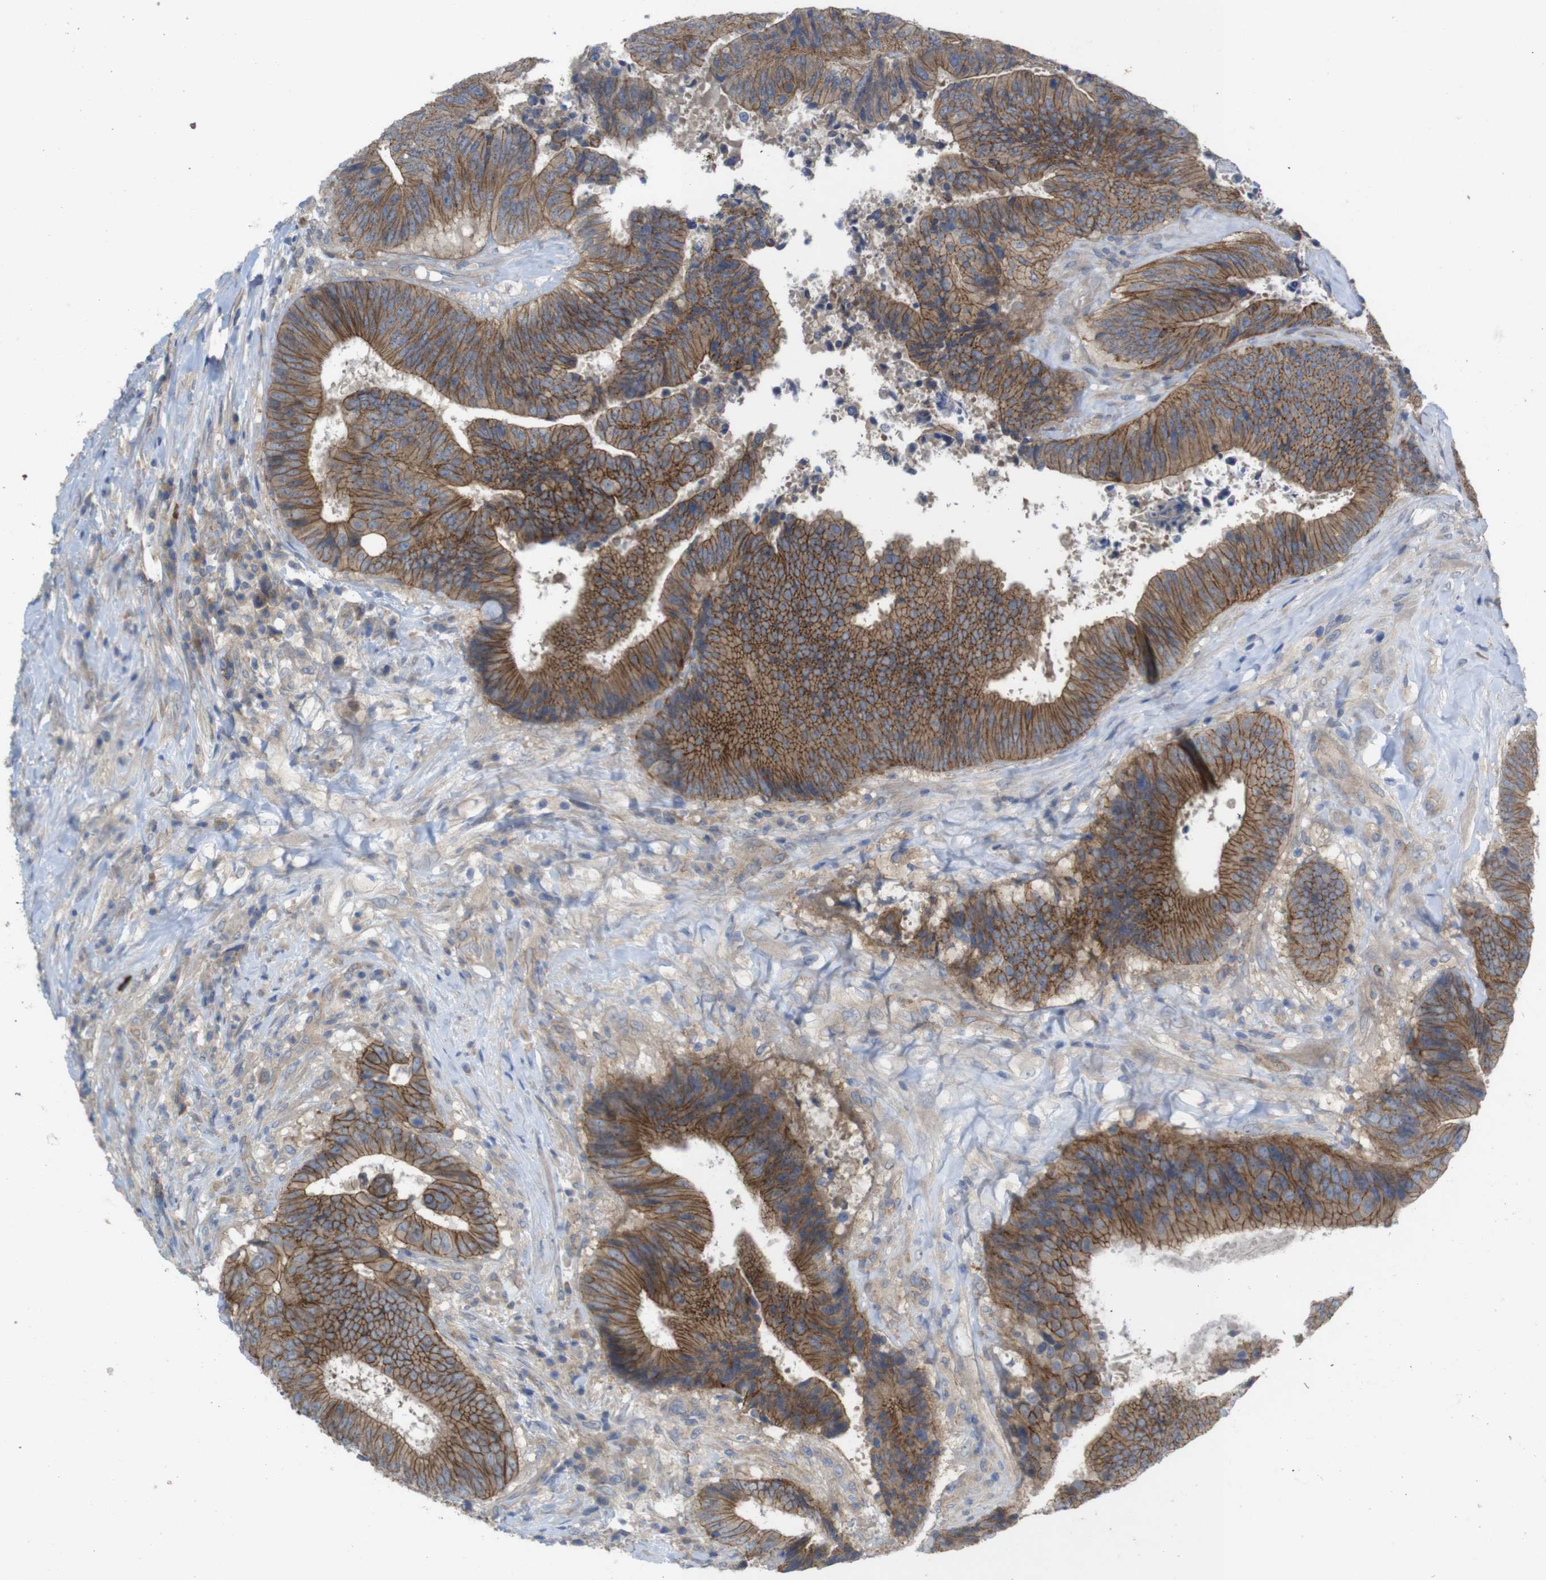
{"staining": {"intensity": "strong", "quantity": ">75%", "location": "cytoplasmic/membranous"}, "tissue": "colorectal cancer", "cell_type": "Tumor cells", "image_type": "cancer", "snomed": [{"axis": "morphology", "description": "Adenocarcinoma, NOS"}, {"axis": "topography", "description": "Rectum"}], "caption": "IHC of adenocarcinoma (colorectal) demonstrates high levels of strong cytoplasmic/membranous staining in about >75% of tumor cells.", "gene": "KIDINS220", "patient": {"sex": "male", "age": 72}}